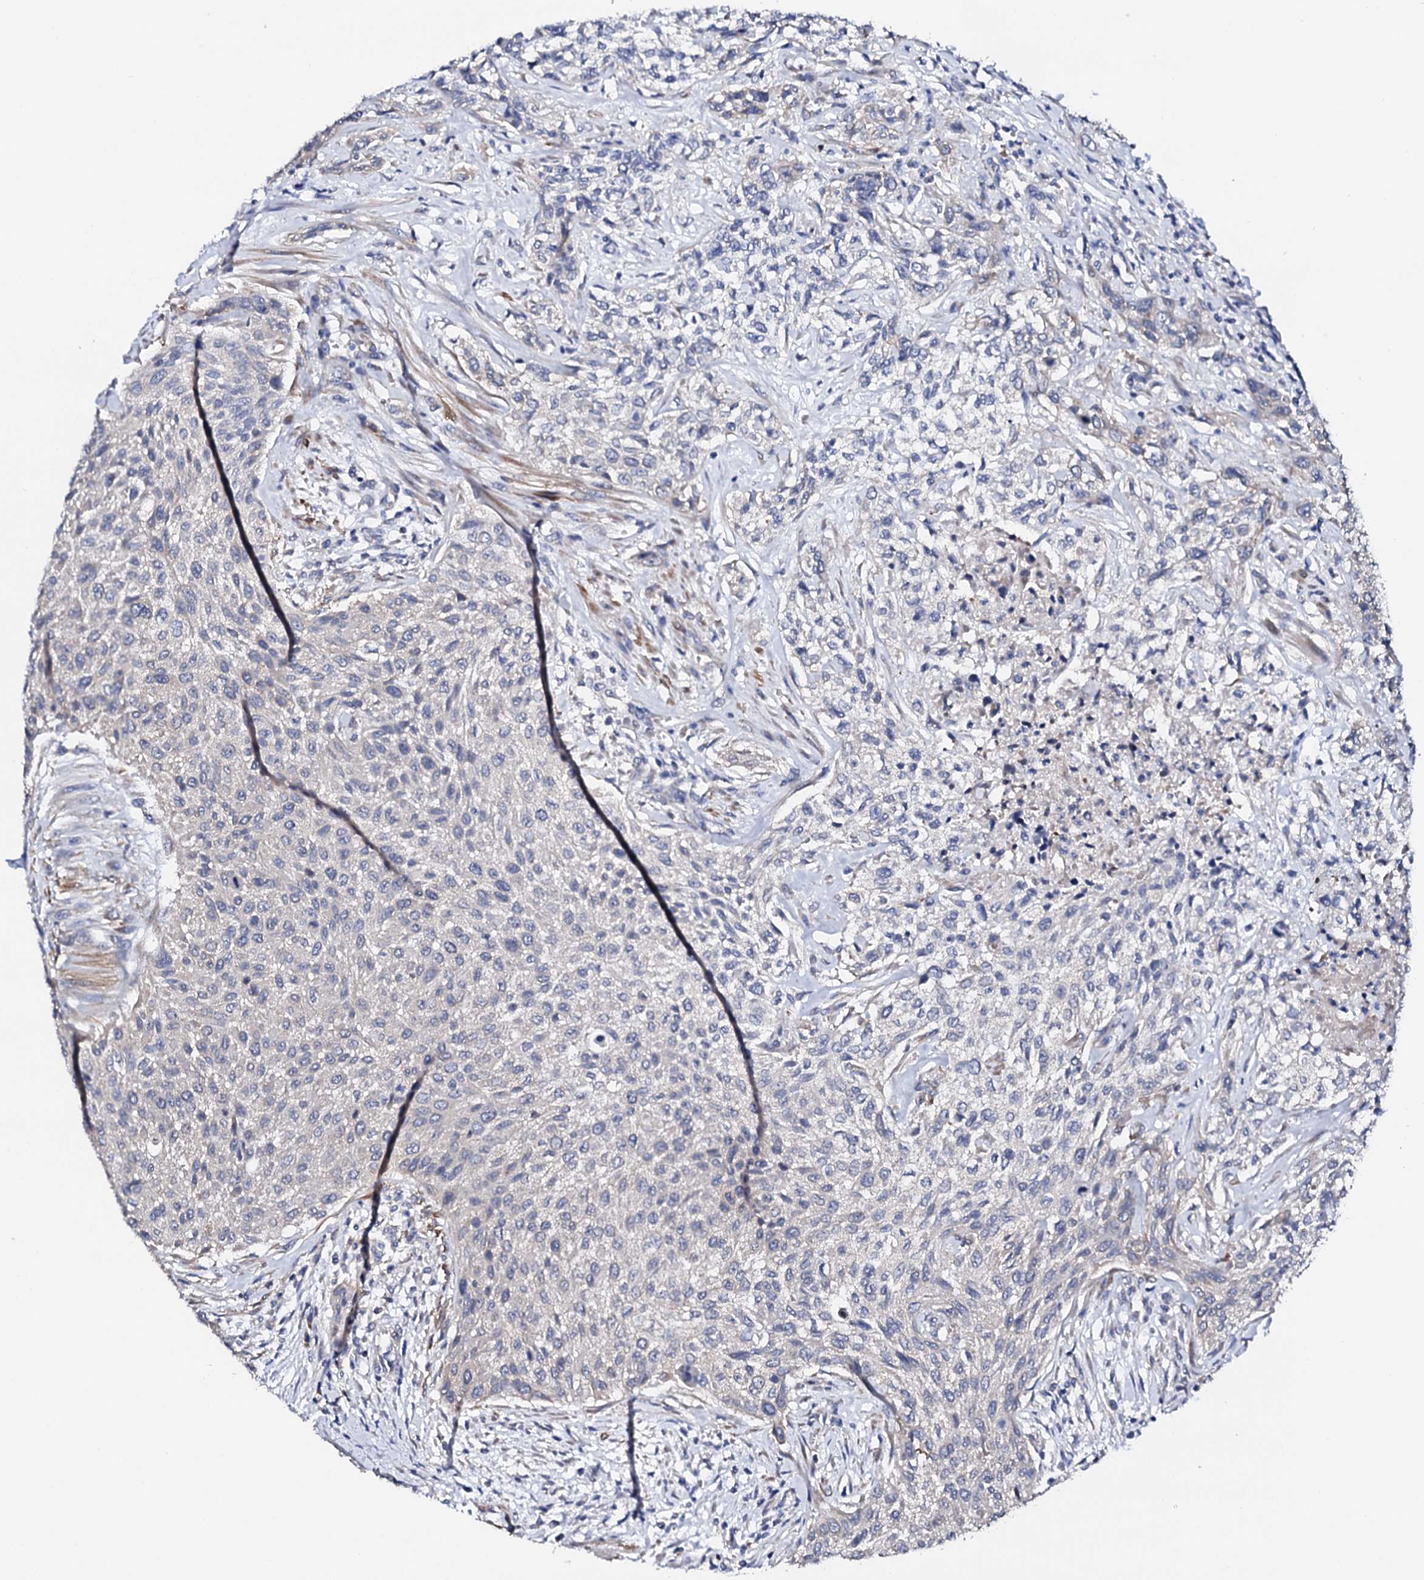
{"staining": {"intensity": "negative", "quantity": "none", "location": "none"}, "tissue": "urothelial cancer", "cell_type": "Tumor cells", "image_type": "cancer", "snomed": [{"axis": "morphology", "description": "Normal tissue, NOS"}, {"axis": "morphology", "description": "Urothelial carcinoma, NOS"}, {"axis": "topography", "description": "Urinary bladder"}, {"axis": "topography", "description": "Peripheral nerve tissue"}], "caption": "Immunohistochemistry (IHC) of human transitional cell carcinoma reveals no staining in tumor cells. (IHC, brightfield microscopy, high magnification).", "gene": "NUP58", "patient": {"sex": "male", "age": 35}}